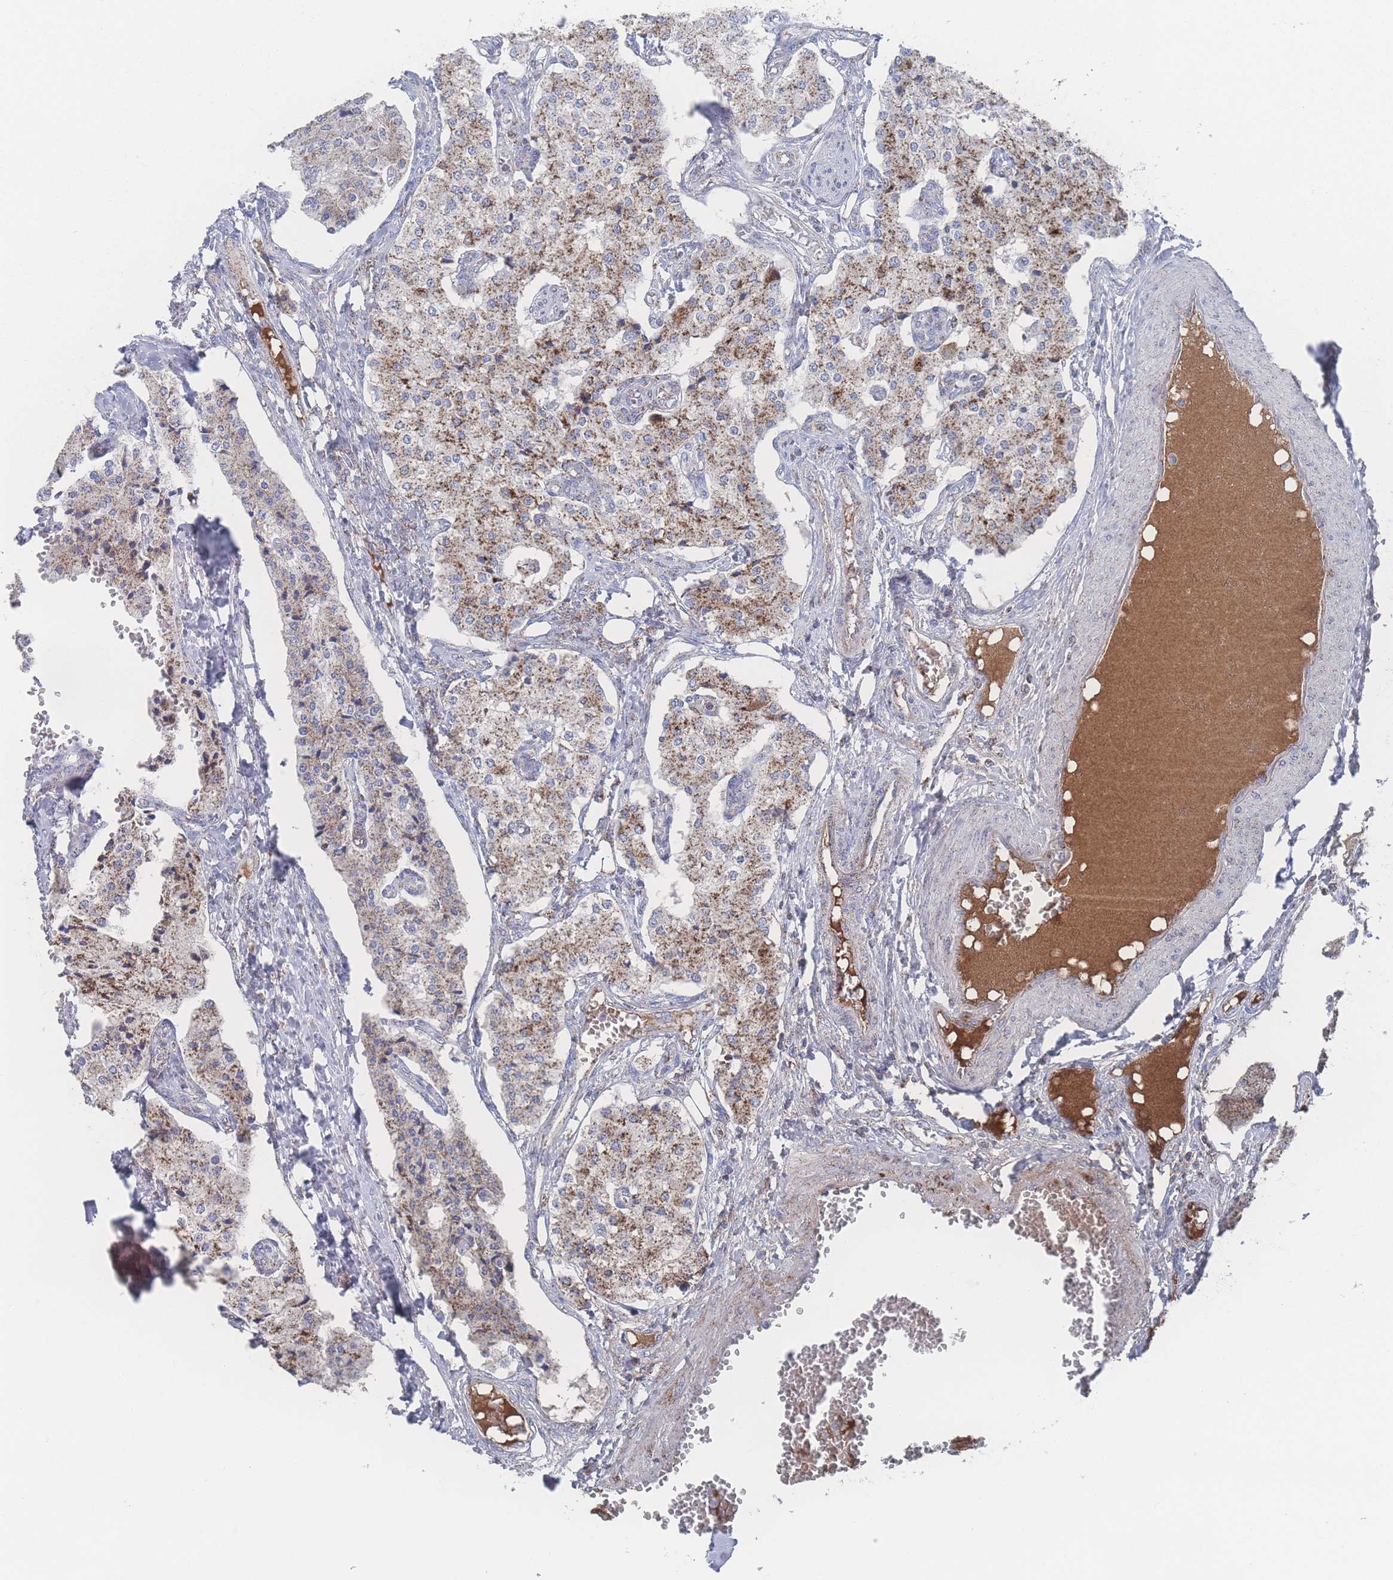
{"staining": {"intensity": "strong", "quantity": "25%-75%", "location": "cytoplasmic/membranous"}, "tissue": "carcinoid", "cell_type": "Tumor cells", "image_type": "cancer", "snomed": [{"axis": "morphology", "description": "Carcinoid, malignant, NOS"}, {"axis": "topography", "description": "Colon"}], "caption": "Immunohistochemical staining of malignant carcinoid demonstrates high levels of strong cytoplasmic/membranous expression in approximately 25%-75% of tumor cells.", "gene": "PEX14", "patient": {"sex": "female", "age": 52}}